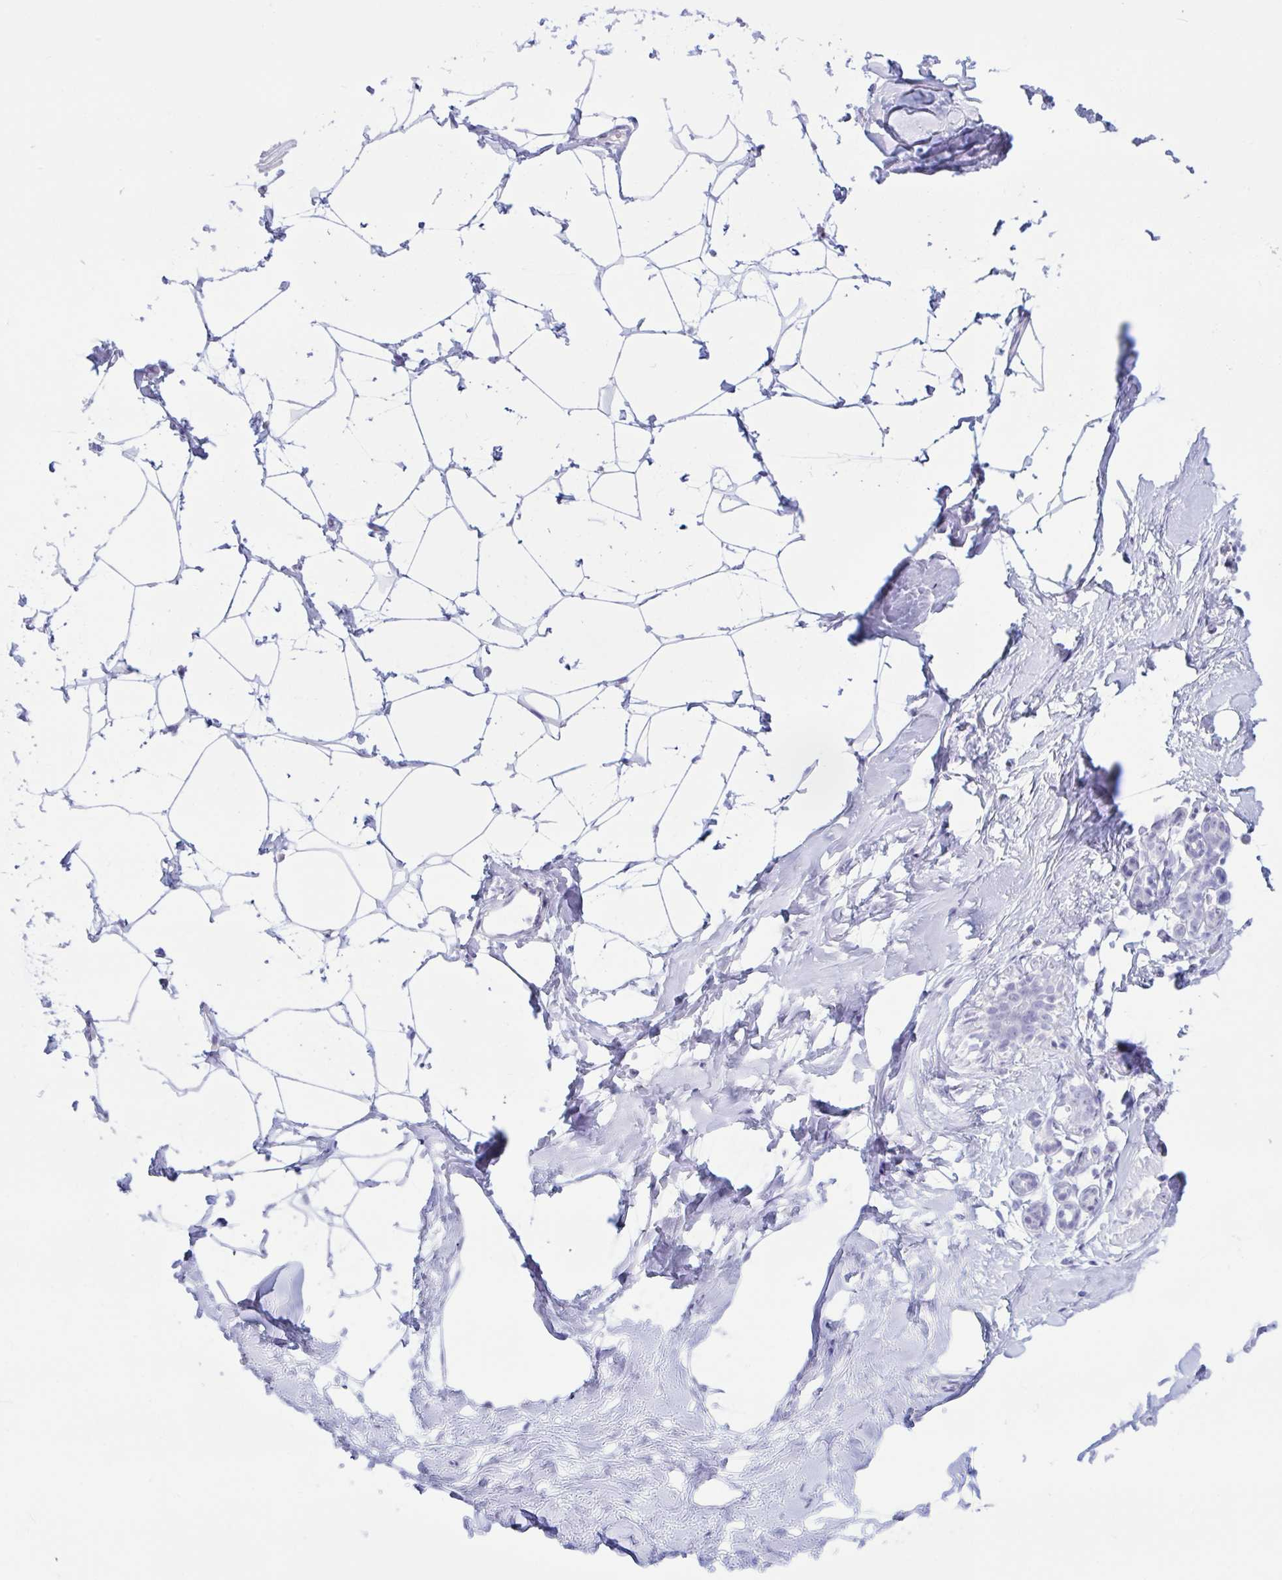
{"staining": {"intensity": "negative", "quantity": "none", "location": "none"}, "tissue": "breast", "cell_type": "Adipocytes", "image_type": "normal", "snomed": [{"axis": "morphology", "description": "Normal tissue, NOS"}, {"axis": "topography", "description": "Breast"}], "caption": "Immunohistochemistry of unremarkable human breast demonstrates no positivity in adipocytes. The staining is performed using DAB brown chromogen with nuclei counter-stained in using hematoxylin.", "gene": "XCL1", "patient": {"sex": "female", "age": 32}}